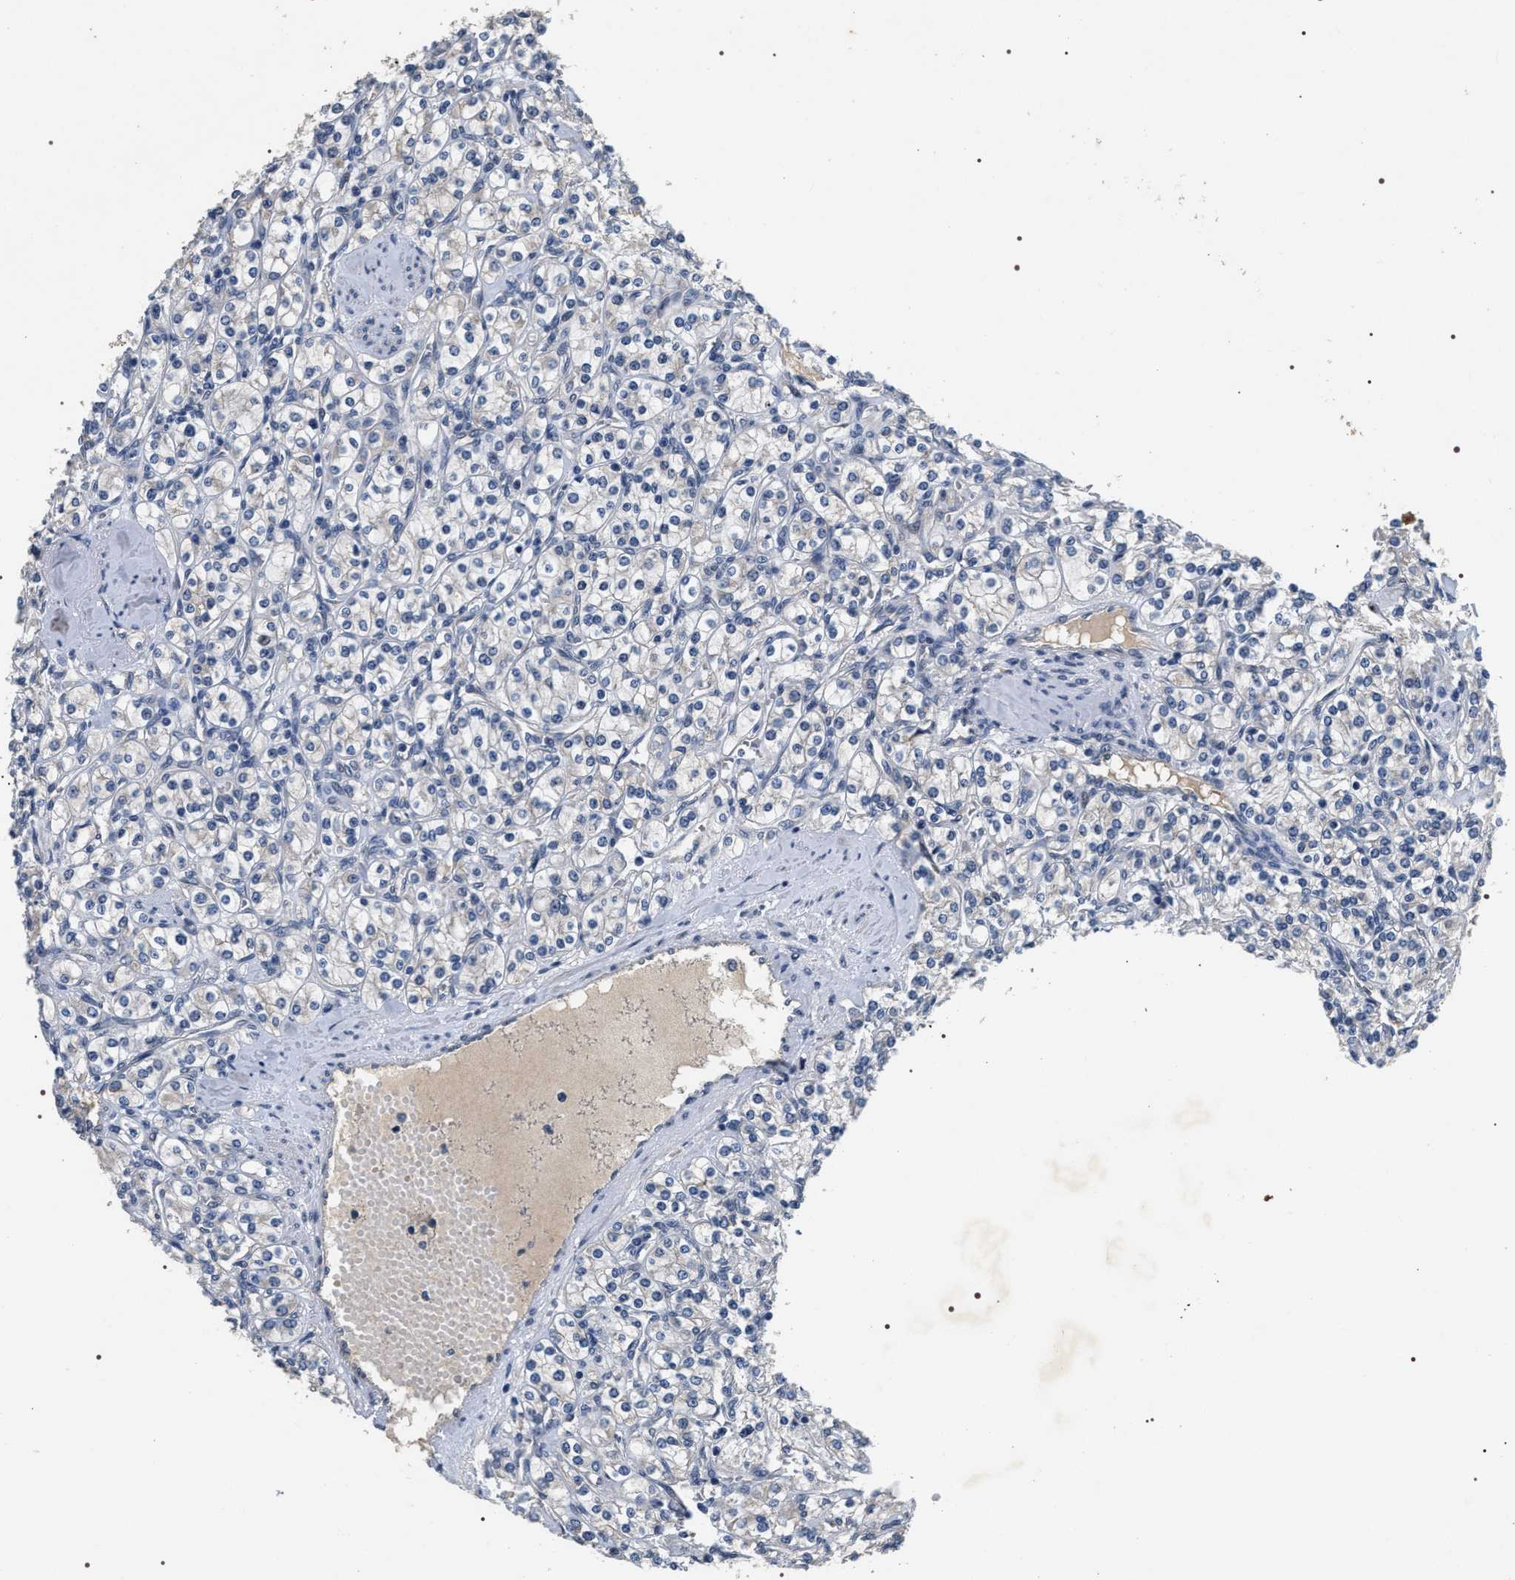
{"staining": {"intensity": "negative", "quantity": "none", "location": "none"}, "tissue": "renal cancer", "cell_type": "Tumor cells", "image_type": "cancer", "snomed": [{"axis": "morphology", "description": "Adenocarcinoma, NOS"}, {"axis": "topography", "description": "Kidney"}], "caption": "Immunohistochemistry of human adenocarcinoma (renal) exhibits no staining in tumor cells.", "gene": "IFT81", "patient": {"sex": "male", "age": 77}}